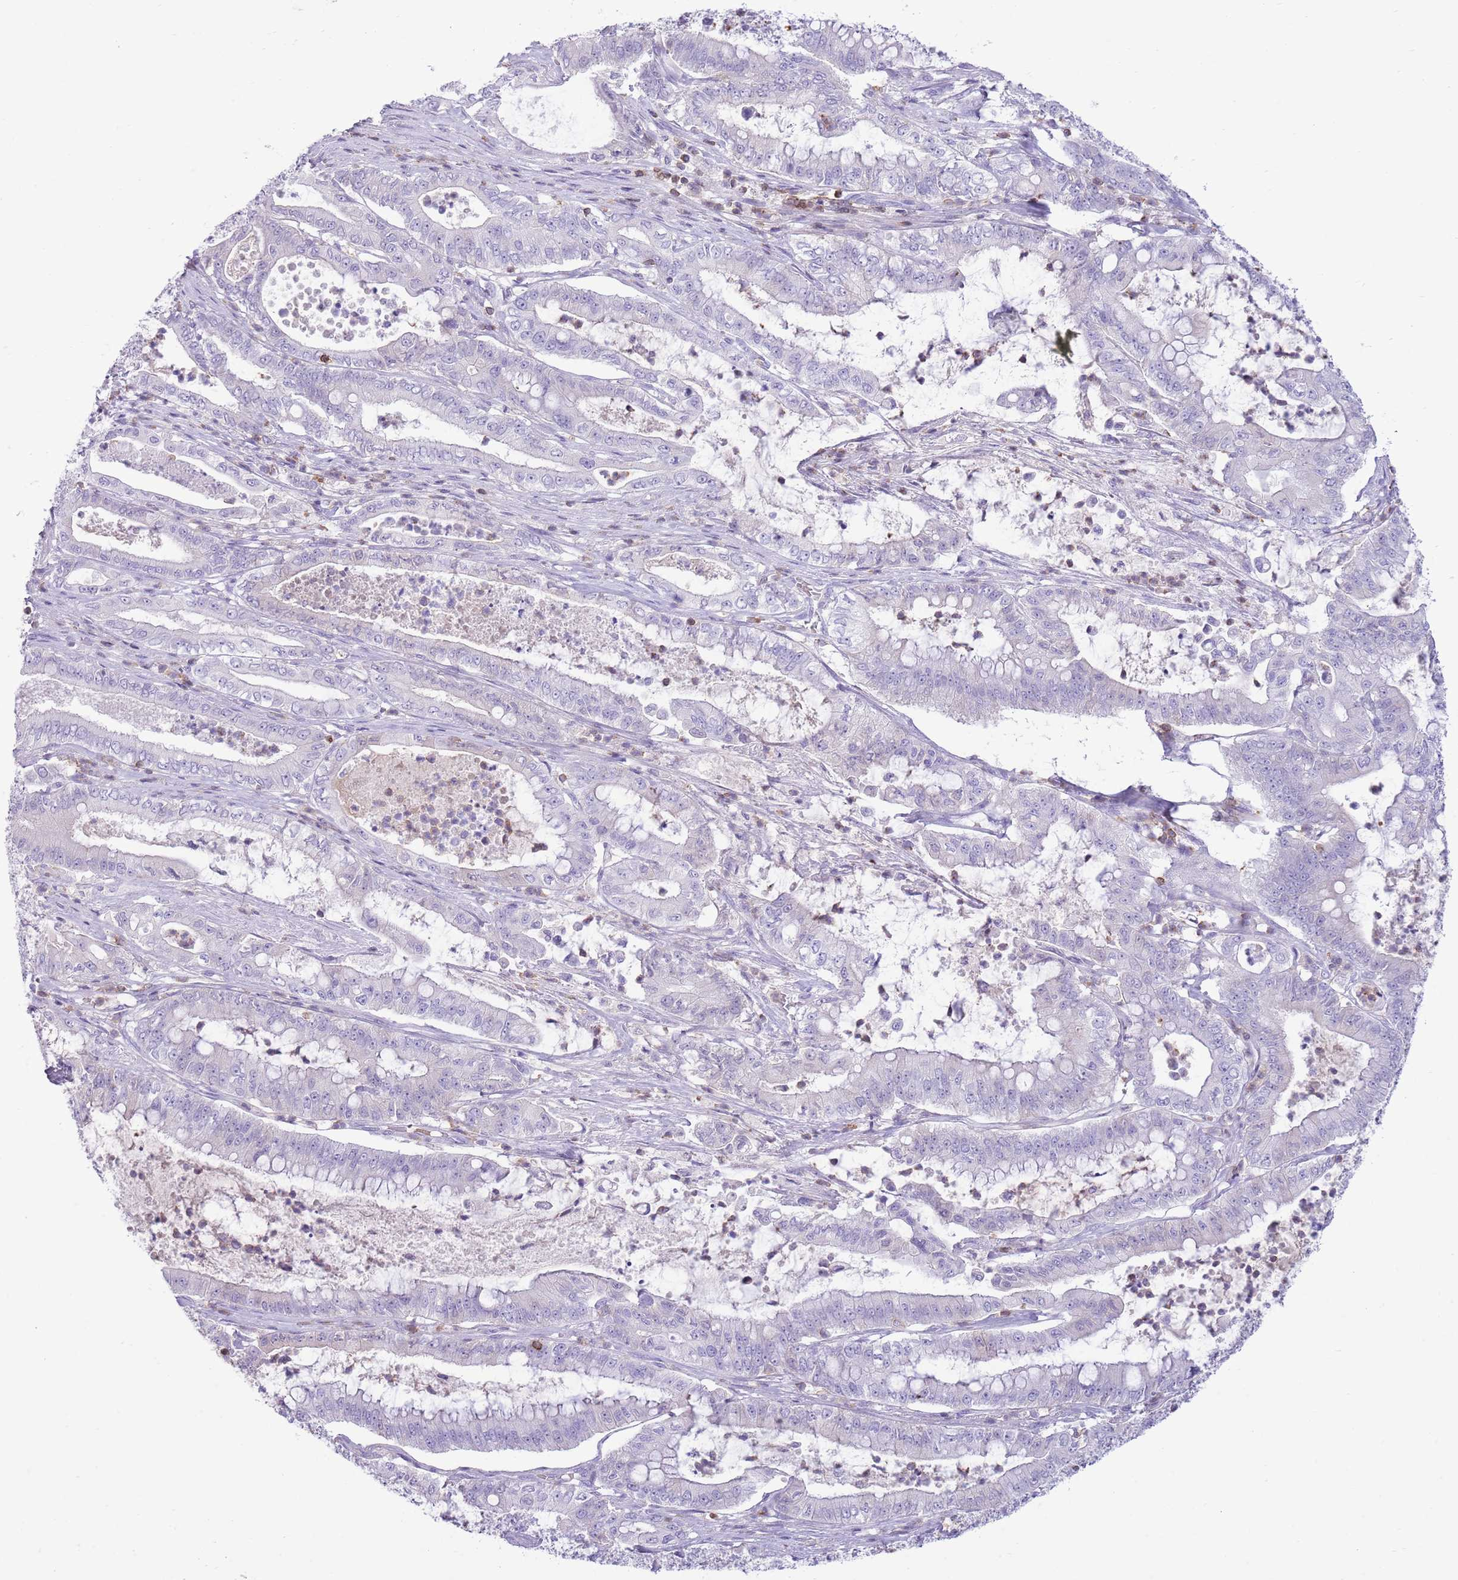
{"staining": {"intensity": "negative", "quantity": "none", "location": "none"}, "tissue": "pancreatic cancer", "cell_type": "Tumor cells", "image_type": "cancer", "snomed": [{"axis": "morphology", "description": "Adenocarcinoma, NOS"}, {"axis": "topography", "description": "Pancreas"}], "caption": "High magnification brightfield microscopy of pancreatic cancer stained with DAB (3,3'-diaminobenzidine) (brown) and counterstained with hematoxylin (blue): tumor cells show no significant positivity.", "gene": "OR4Q3", "patient": {"sex": "male", "age": 71}}